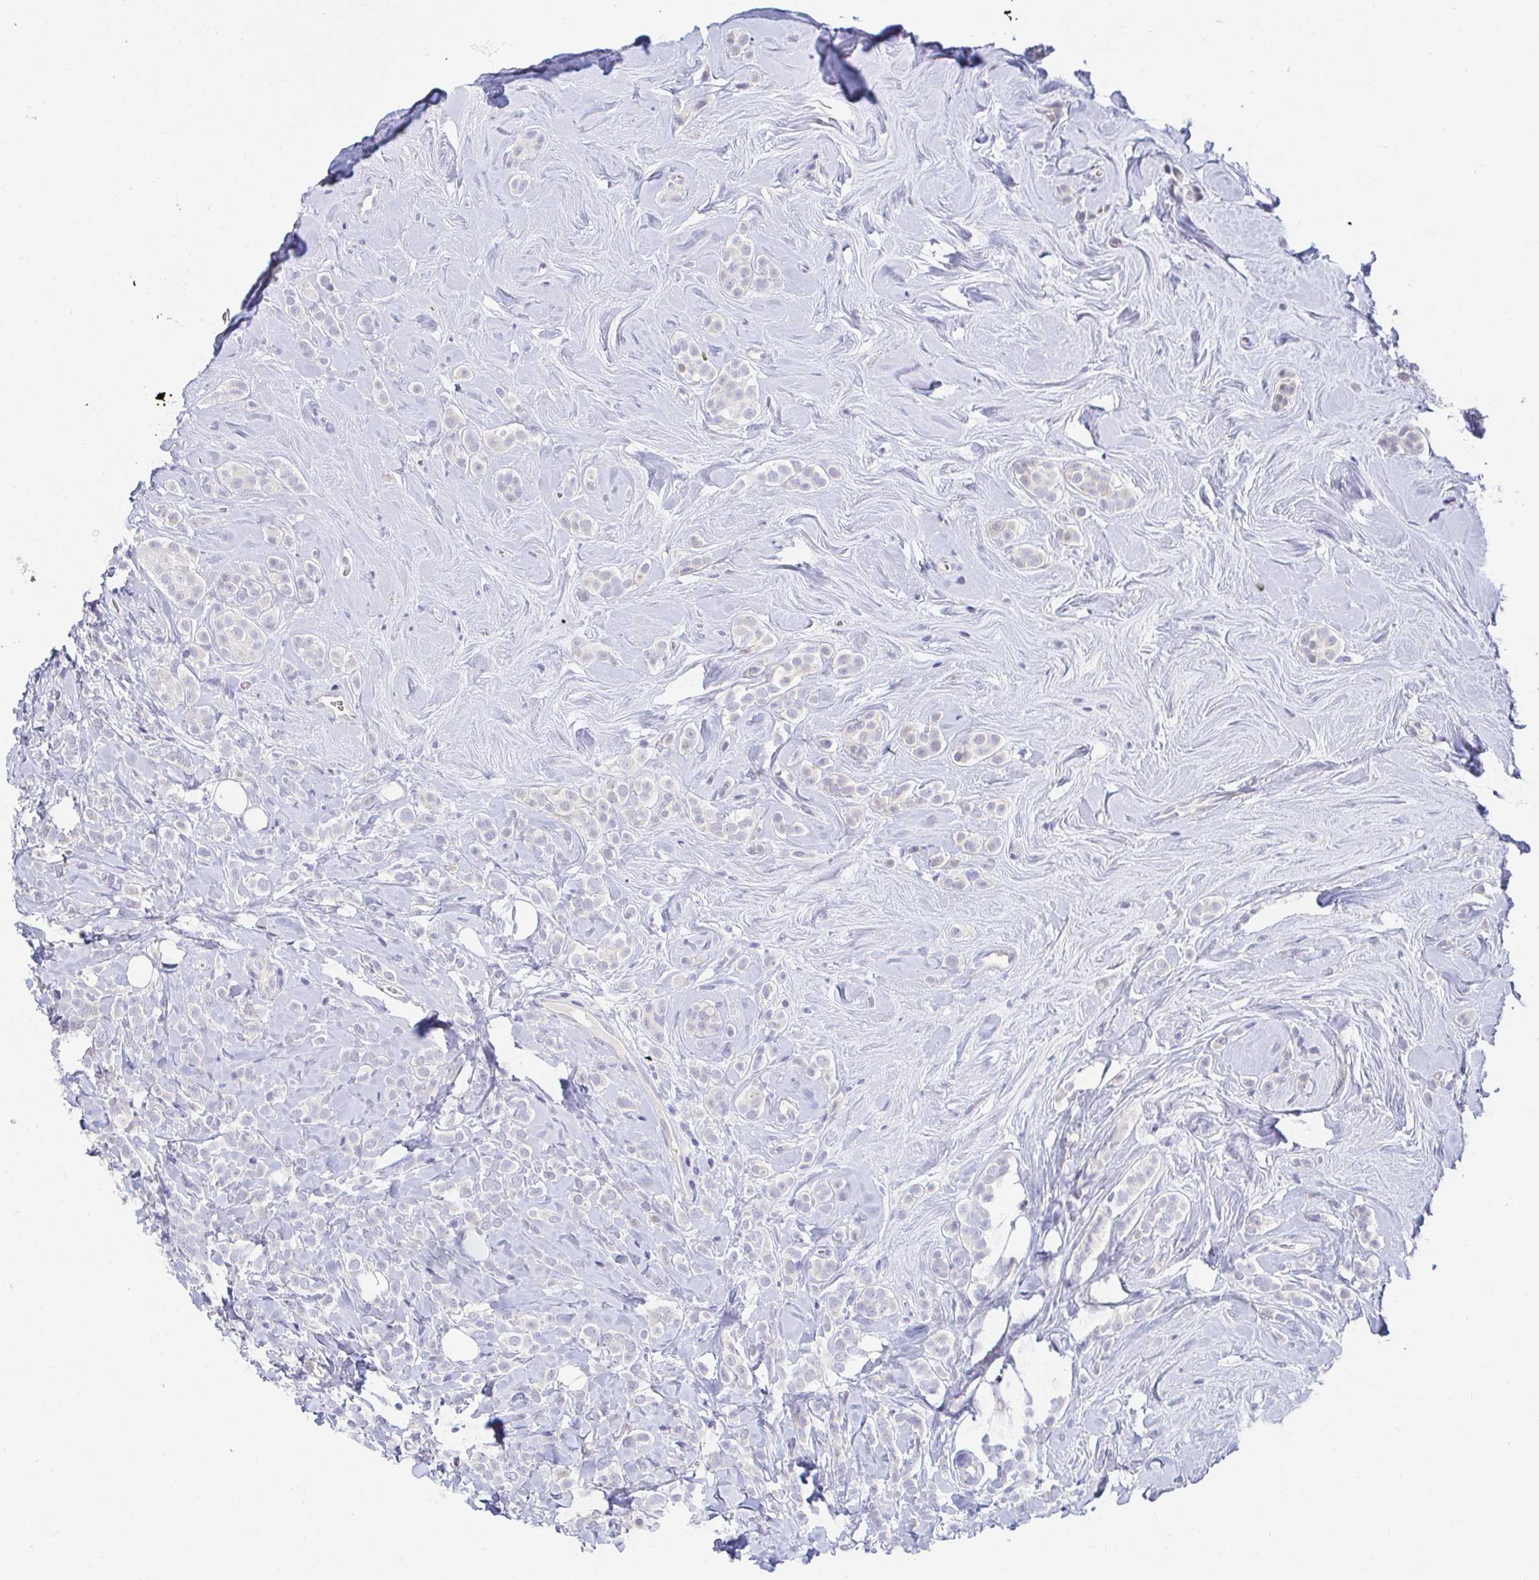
{"staining": {"intensity": "negative", "quantity": "none", "location": "none"}, "tissue": "breast cancer", "cell_type": "Tumor cells", "image_type": "cancer", "snomed": [{"axis": "morphology", "description": "Lobular carcinoma"}, {"axis": "topography", "description": "Breast"}], "caption": "IHC of human breast cancer (lobular carcinoma) demonstrates no expression in tumor cells.", "gene": "PDE6B", "patient": {"sex": "female", "age": 49}}